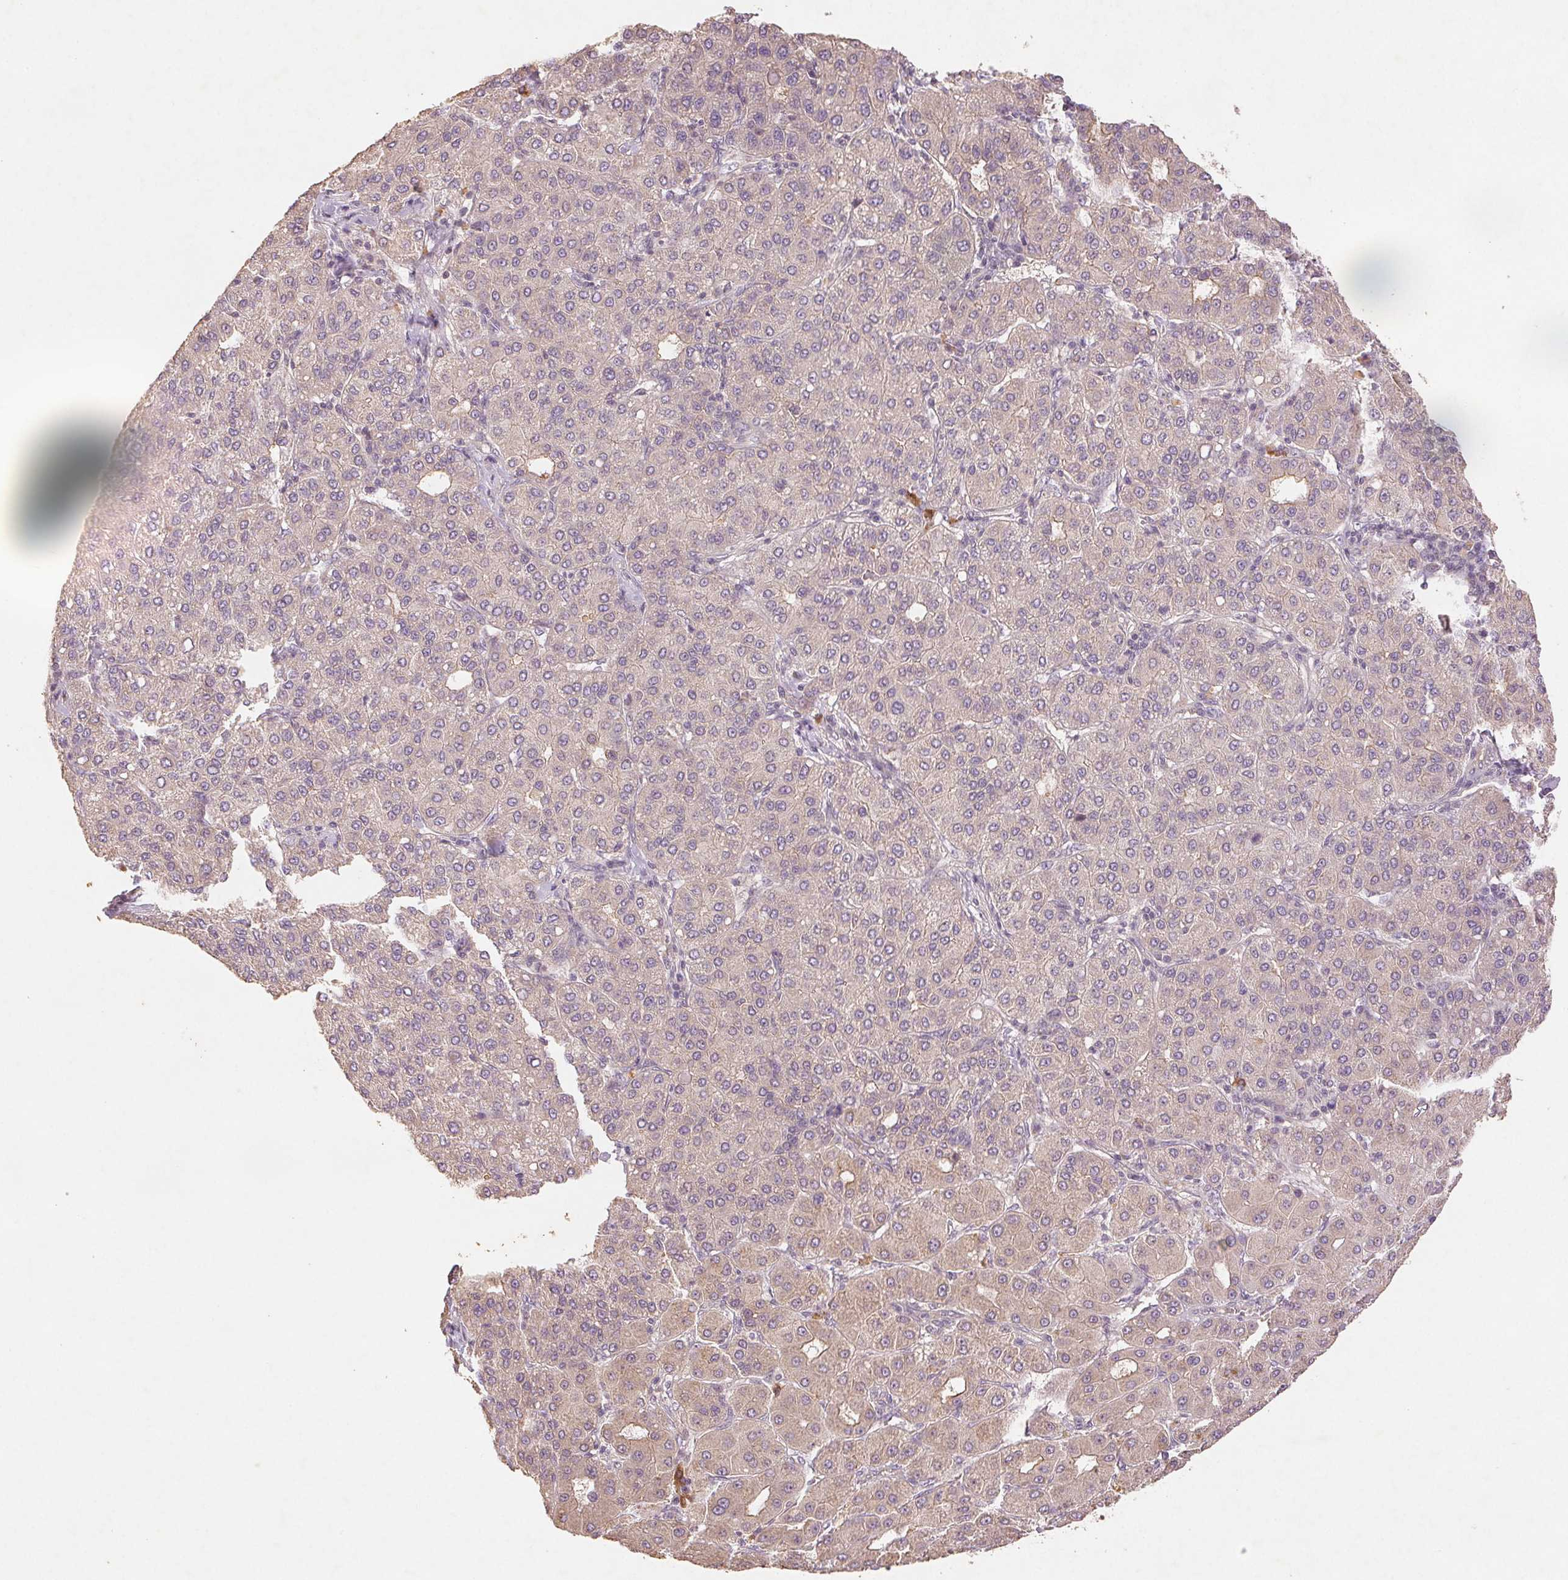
{"staining": {"intensity": "weak", "quantity": "<25%", "location": "cytoplasmic/membranous"}, "tissue": "liver cancer", "cell_type": "Tumor cells", "image_type": "cancer", "snomed": [{"axis": "morphology", "description": "Carcinoma, Hepatocellular, NOS"}, {"axis": "topography", "description": "Liver"}], "caption": "Liver cancer was stained to show a protein in brown. There is no significant positivity in tumor cells.", "gene": "YIF1B", "patient": {"sex": "male", "age": 65}}